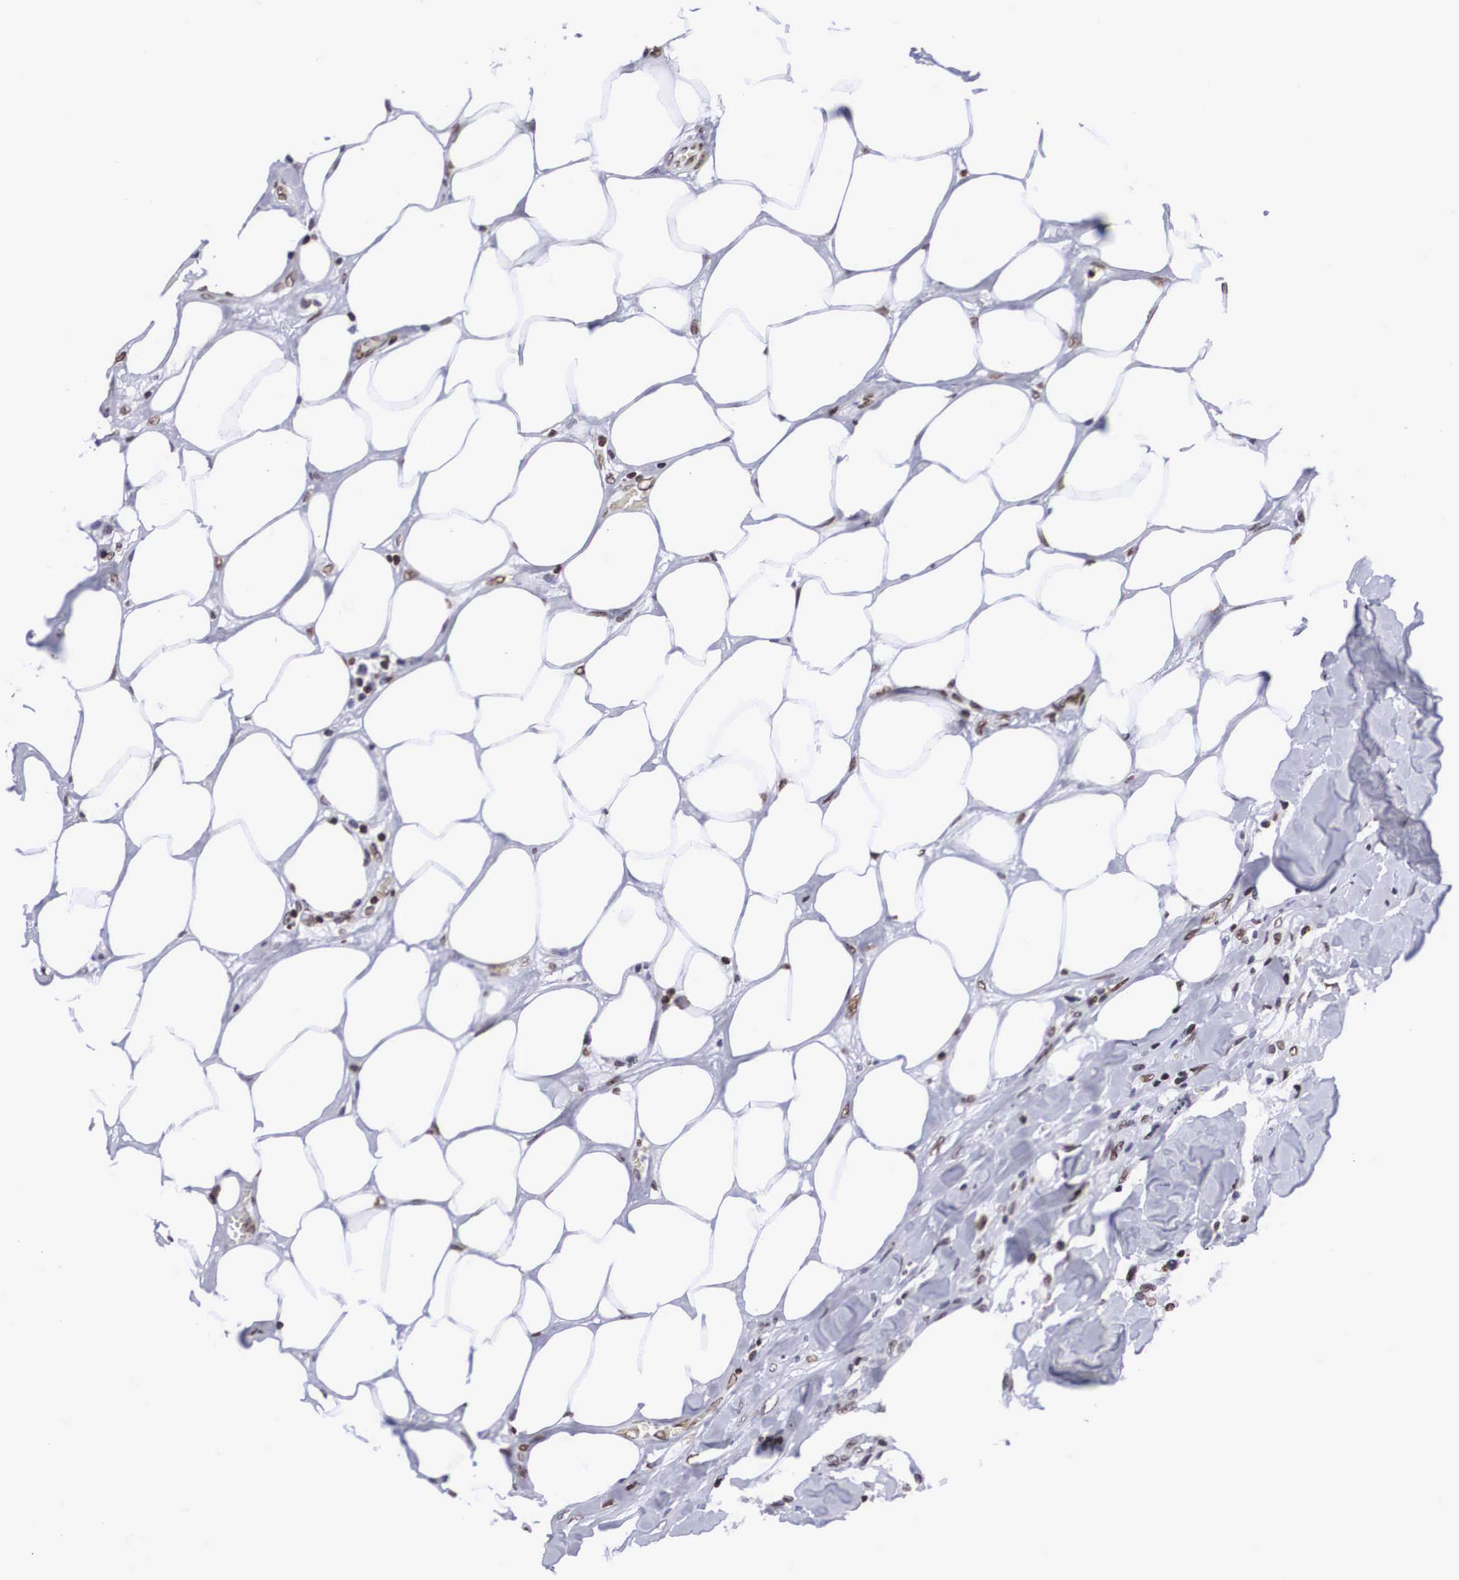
{"staining": {"intensity": "strong", "quantity": ">75%", "location": "nuclear"}, "tissue": "breast cancer", "cell_type": "Tumor cells", "image_type": "cancer", "snomed": [{"axis": "morphology", "description": "Neoplasm, malignant, NOS"}, {"axis": "topography", "description": "Breast"}], "caption": "Immunohistochemical staining of human breast cancer (malignant neoplasm) displays strong nuclear protein staining in approximately >75% of tumor cells.", "gene": "MECP2", "patient": {"sex": "female", "age": 50}}